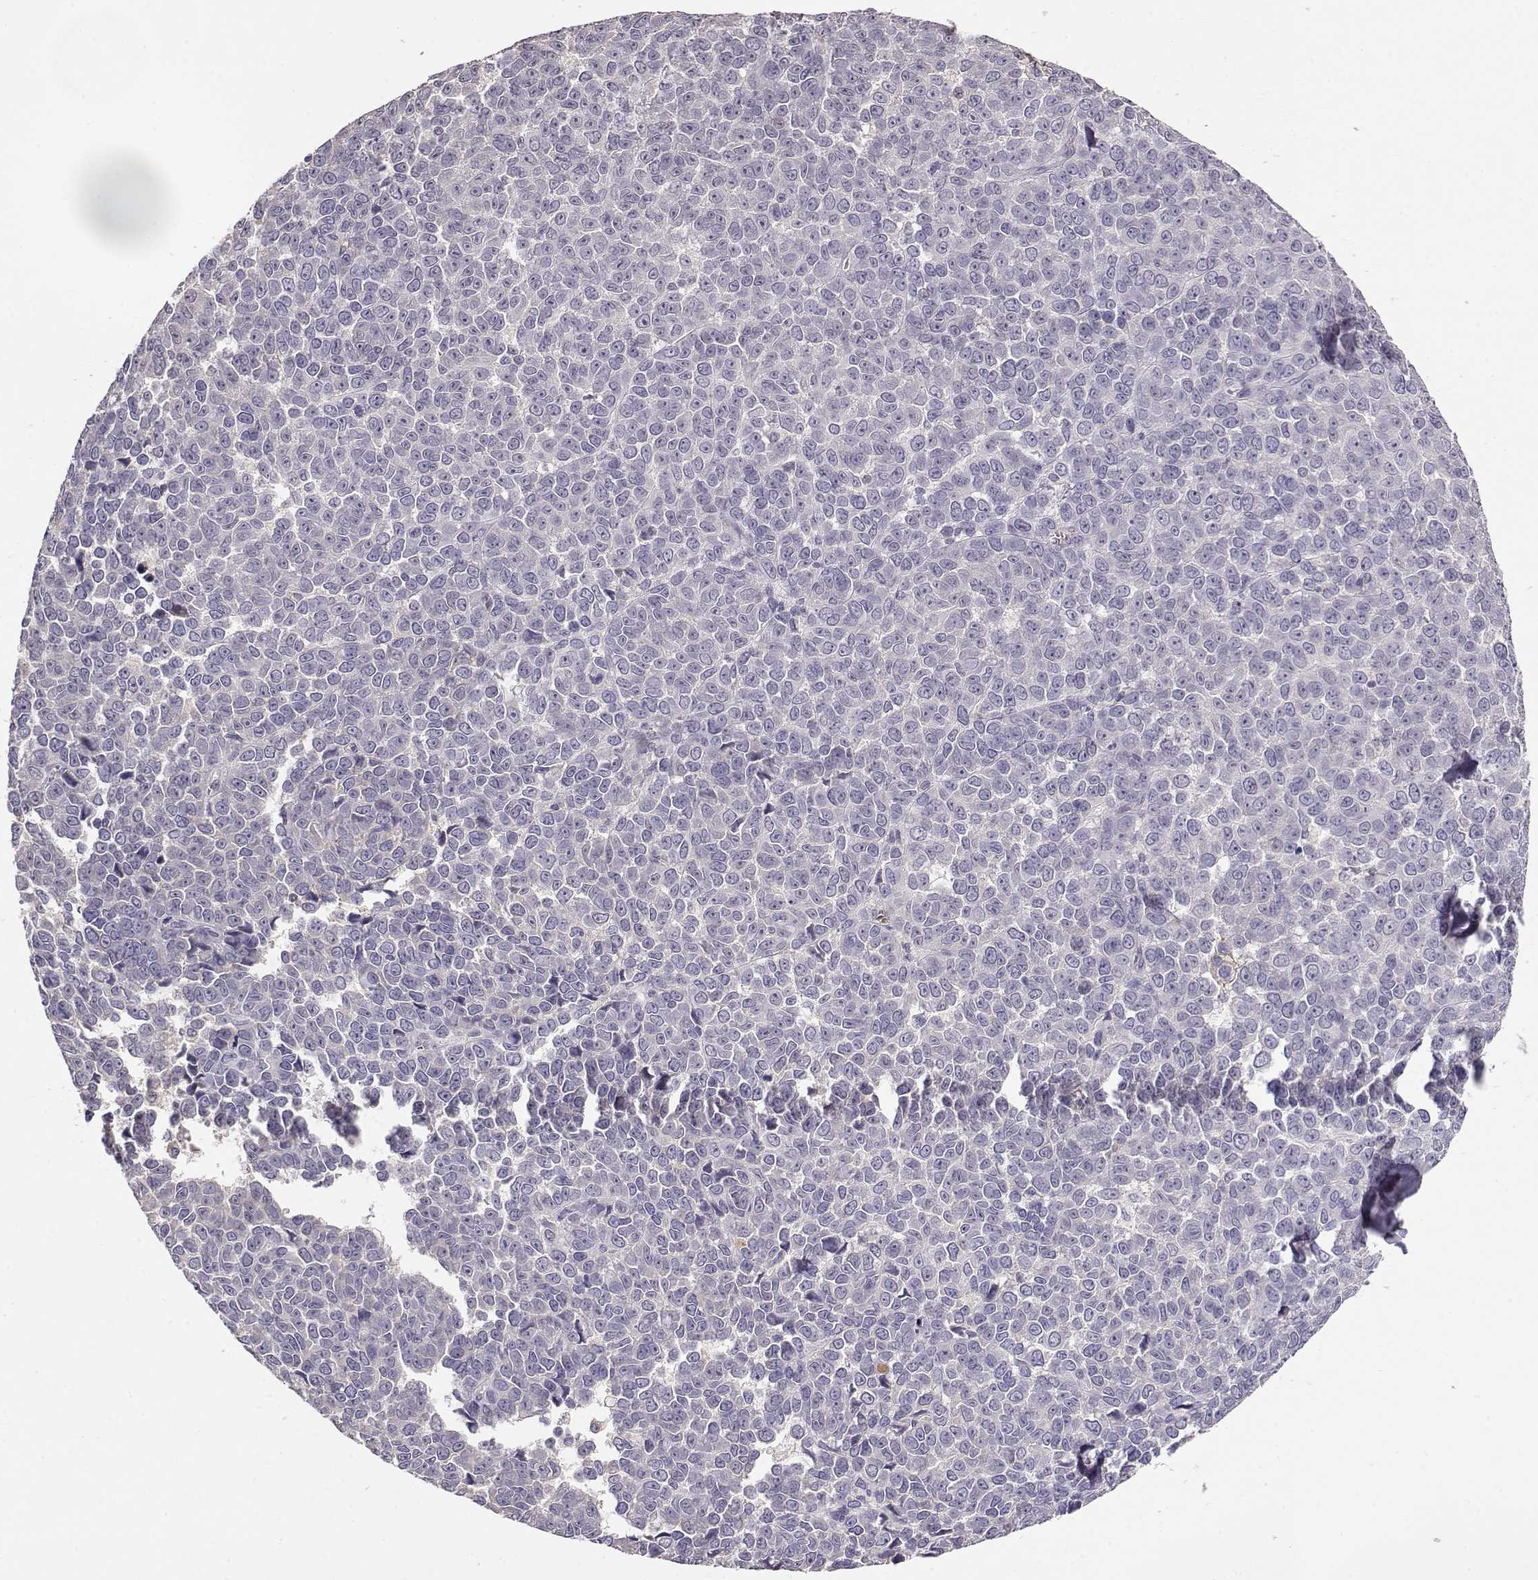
{"staining": {"intensity": "negative", "quantity": "none", "location": "none"}, "tissue": "melanoma", "cell_type": "Tumor cells", "image_type": "cancer", "snomed": [{"axis": "morphology", "description": "Malignant melanoma, NOS"}, {"axis": "topography", "description": "Skin"}], "caption": "Micrograph shows no protein staining in tumor cells of malignant melanoma tissue. (Brightfield microscopy of DAB (3,3'-diaminobenzidine) immunohistochemistry at high magnification).", "gene": "TACR1", "patient": {"sex": "female", "age": 95}}